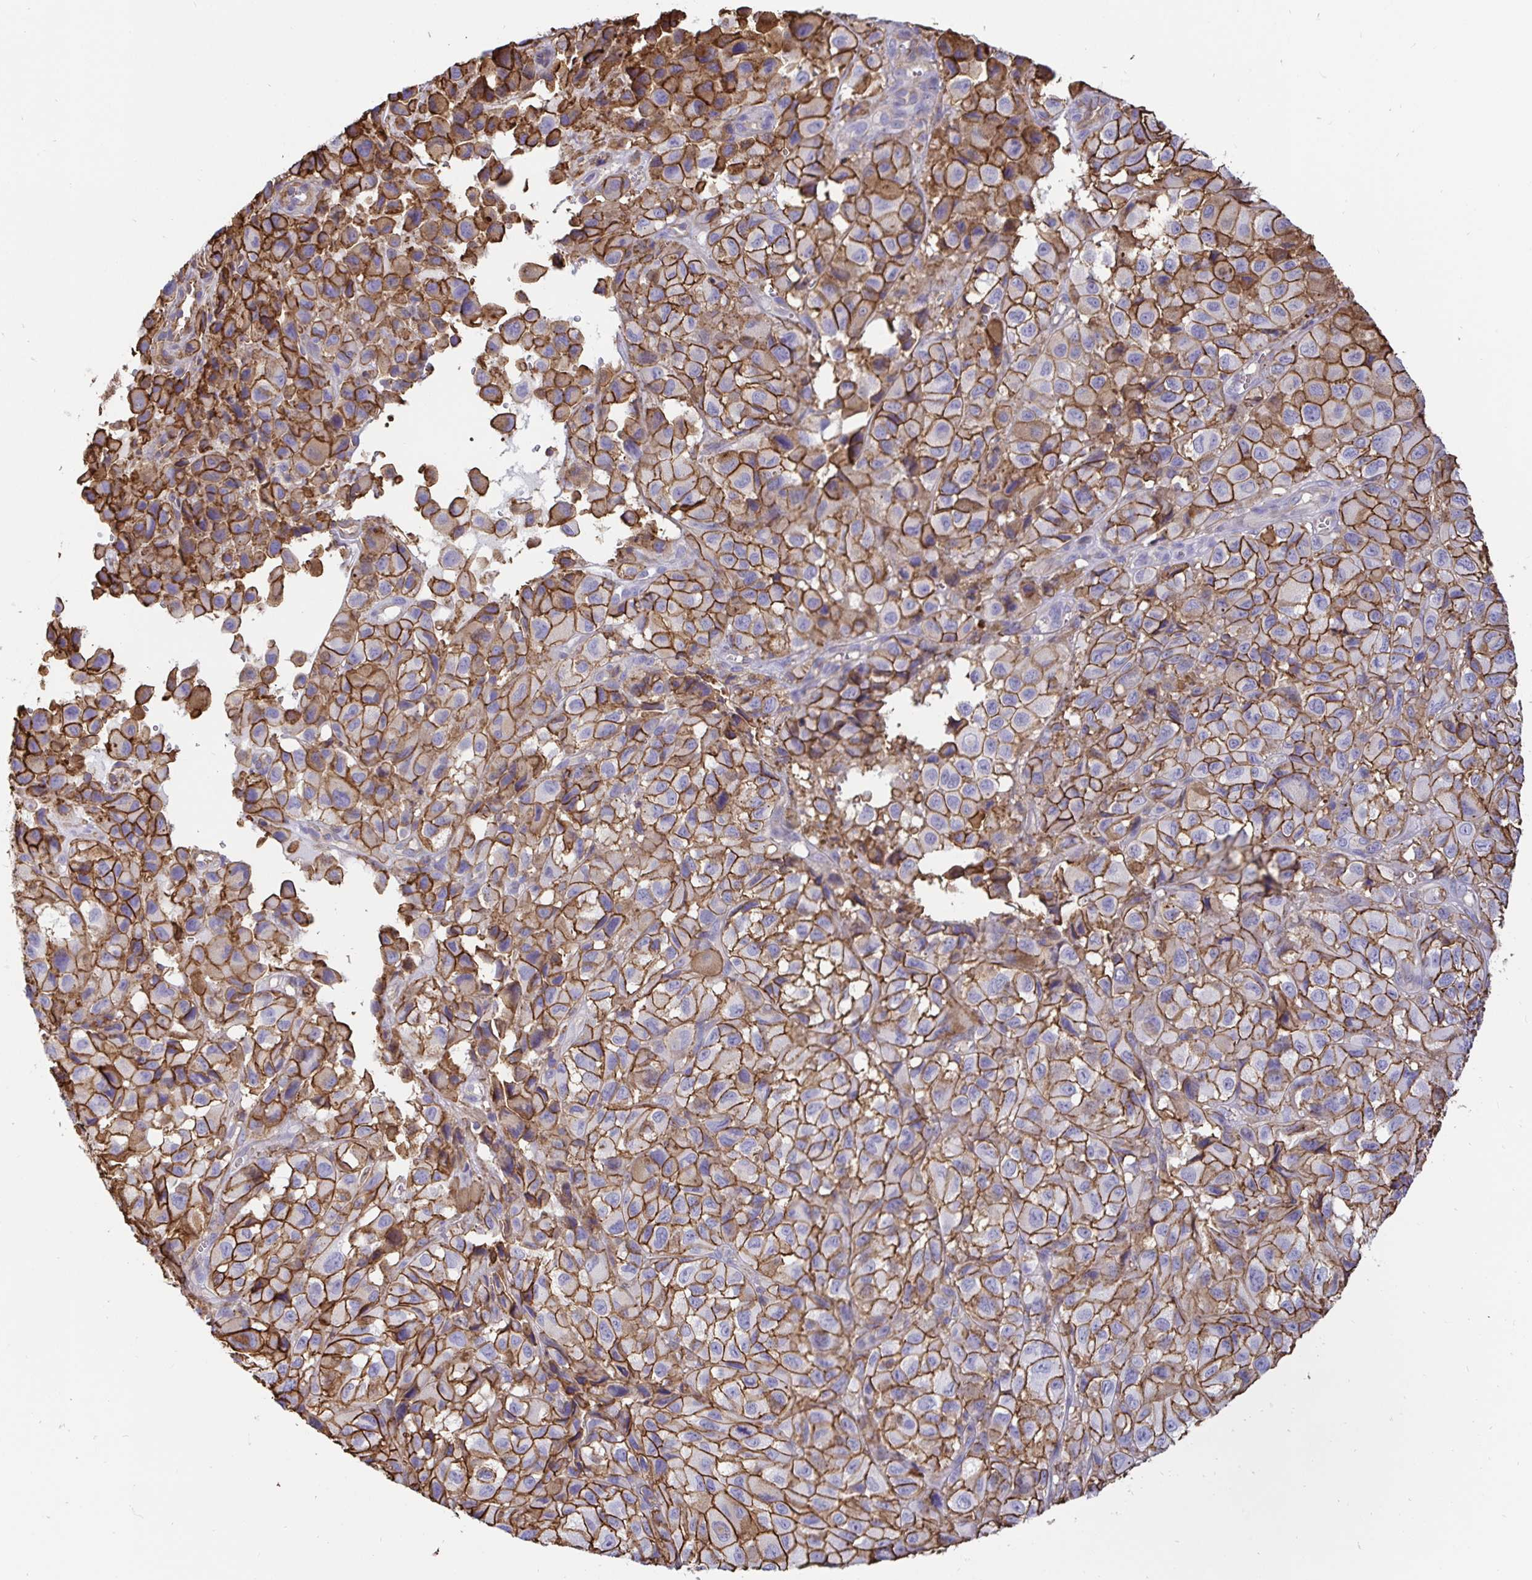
{"staining": {"intensity": "strong", "quantity": ">75%", "location": "cytoplasmic/membranous"}, "tissue": "melanoma", "cell_type": "Tumor cells", "image_type": "cancer", "snomed": [{"axis": "morphology", "description": "Malignant melanoma, NOS"}, {"axis": "topography", "description": "Skin"}], "caption": "About >75% of tumor cells in malignant melanoma show strong cytoplasmic/membranous protein expression as visualized by brown immunohistochemical staining.", "gene": "ANXA2", "patient": {"sex": "male", "age": 93}}